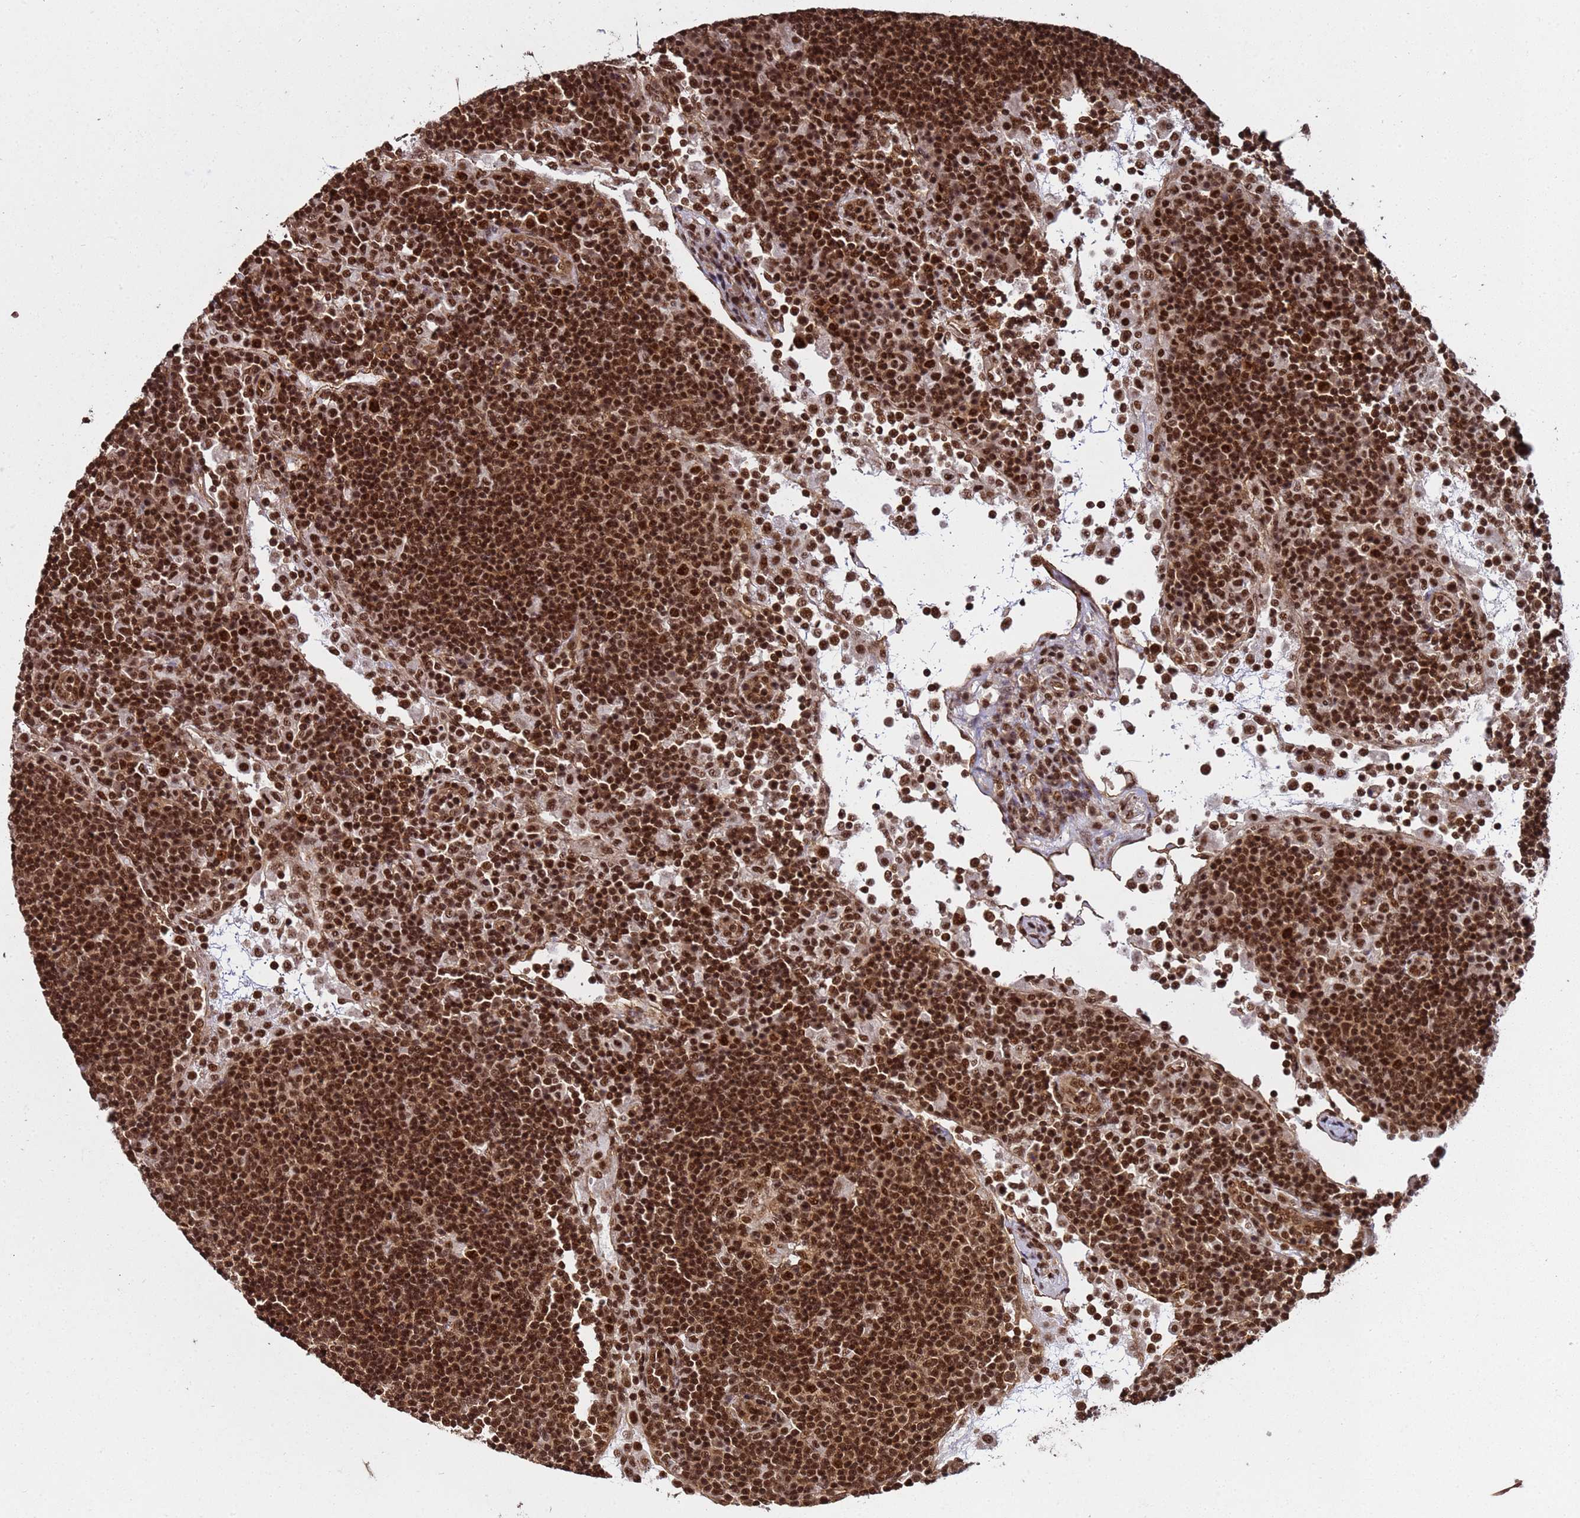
{"staining": {"intensity": "strong", "quantity": ">75%", "location": "nuclear"}, "tissue": "lymph node", "cell_type": "Germinal center cells", "image_type": "normal", "snomed": [{"axis": "morphology", "description": "Normal tissue, NOS"}, {"axis": "topography", "description": "Lymph node"}], "caption": "Immunohistochemistry photomicrograph of normal human lymph node stained for a protein (brown), which displays high levels of strong nuclear positivity in approximately >75% of germinal center cells.", "gene": "SYF2", "patient": {"sex": "female", "age": 53}}